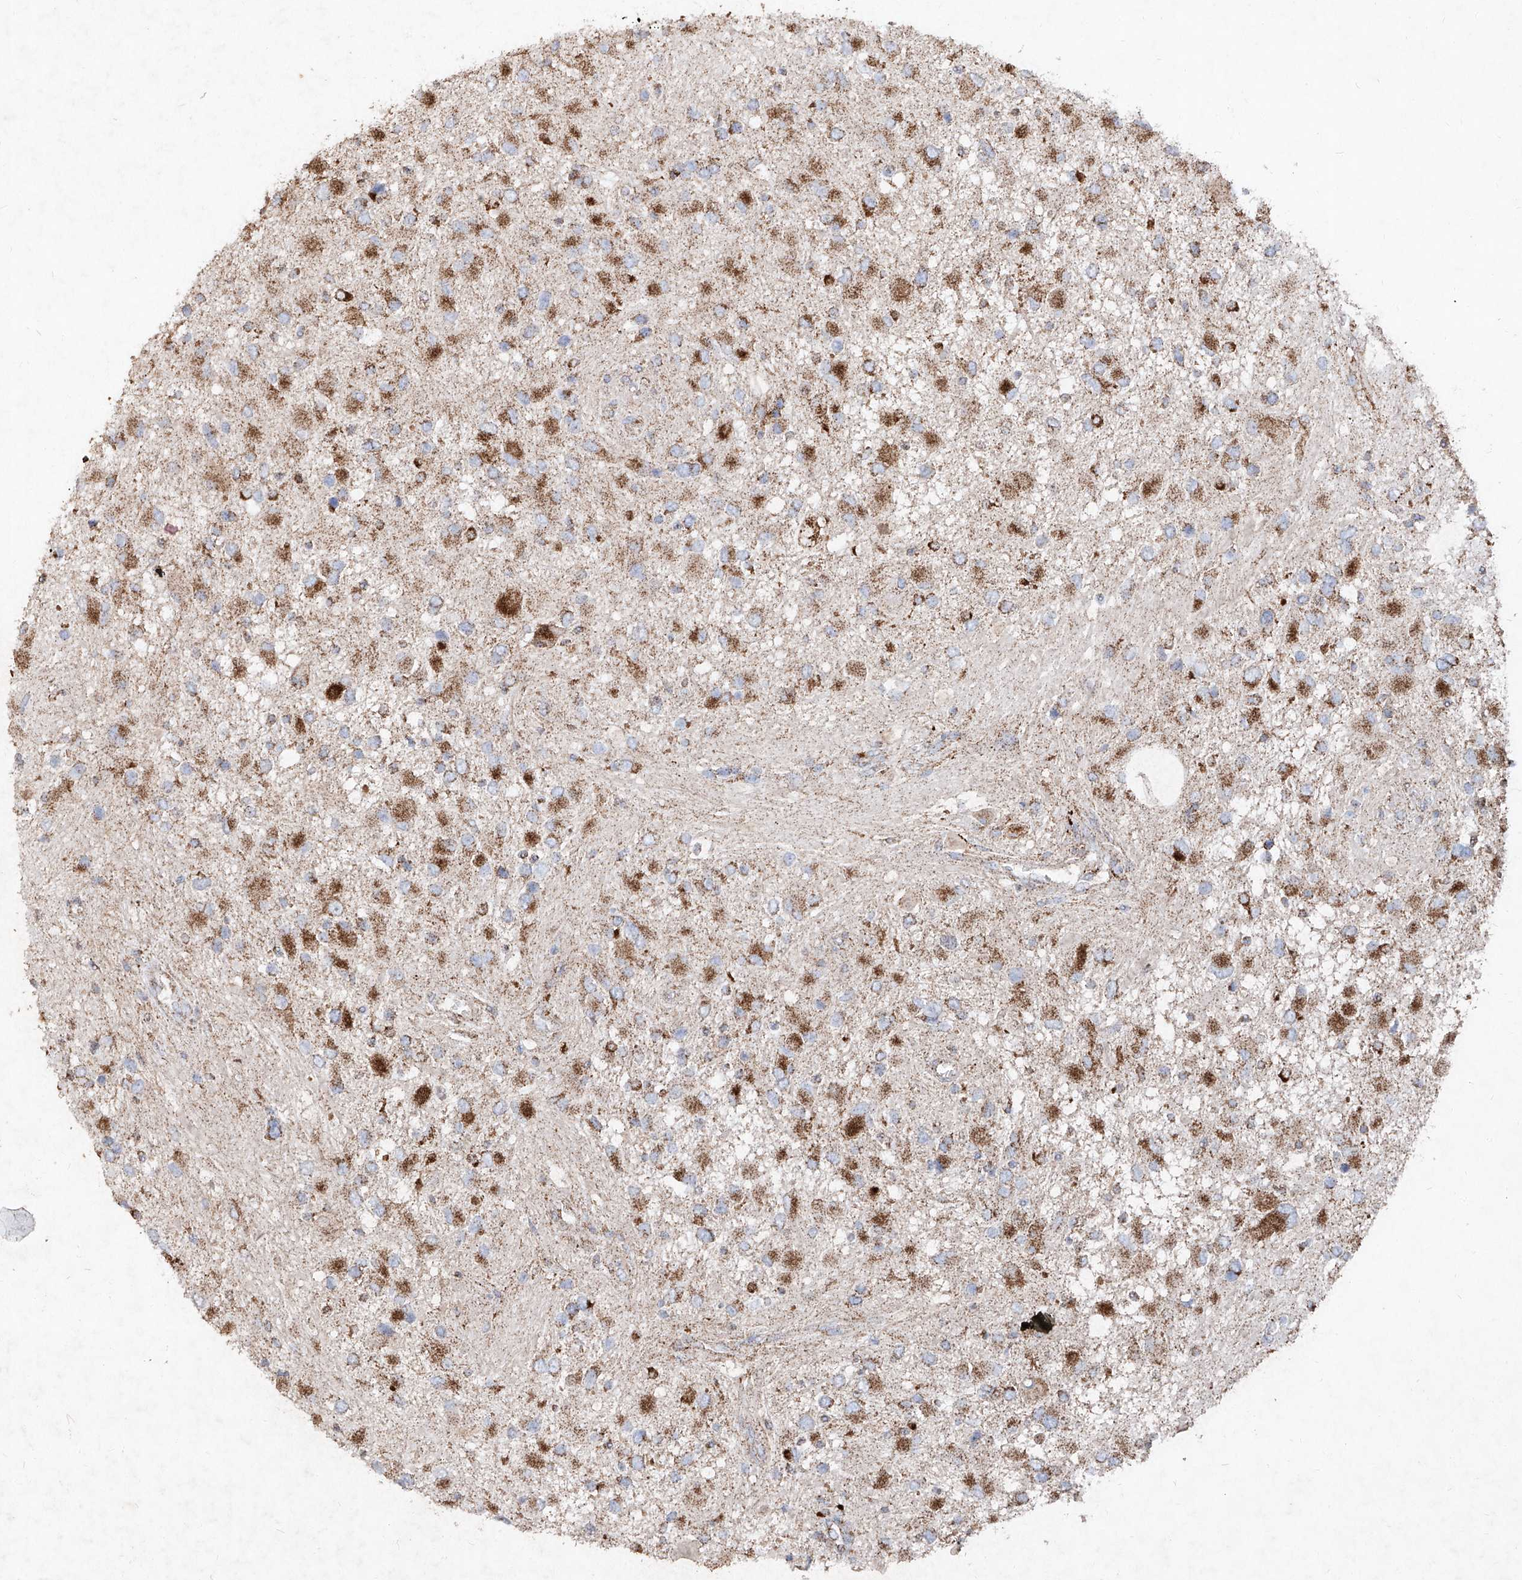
{"staining": {"intensity": "moderate", "quantity": "25%-75%", "location": "cytoplasmic/membranous"}, "tissue": "glioma", "cell_type": "Tumor cells", "image_type": "cancer", "snomed": [{"axis": "morphology", "description": "Glioma, malignant, High grade"}, {"axis": "topography", "description": "Brain"}], "caption": "Human glioma stained with a brown dye demonstrates moderate cytoplasmic/membranous positive expression in approximately 25%-75% of tumor cells.", "gene": "ABCD3", "patient": {"sex": "male", "age": 53}}